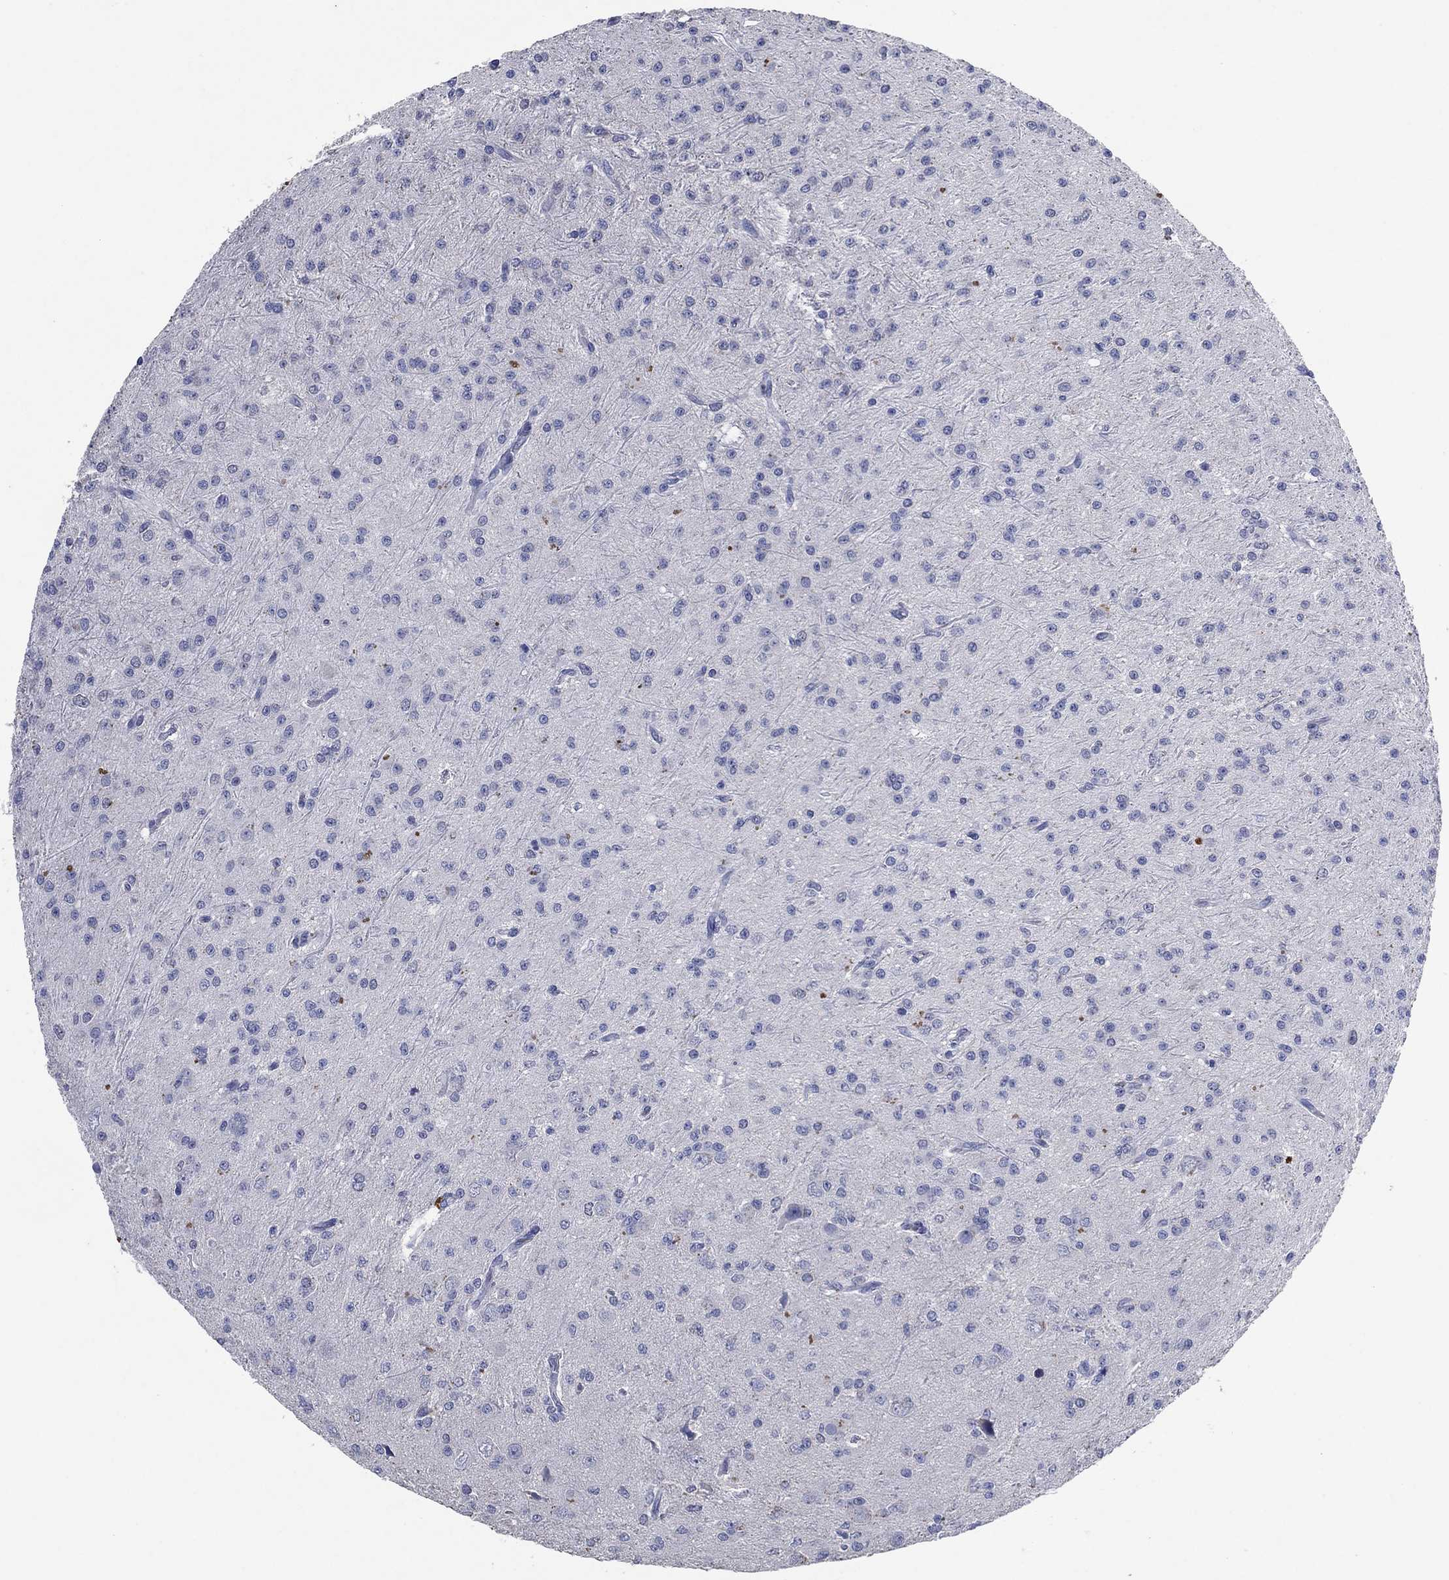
{"staining": {"intensity": "negative", "quantity": "none", "location": "none"}, "tissue": "glioma", "cell_type": "Tumor cells", "image_type": "cancer", "snomed": [{"axis": "morphology", "description": "Glioma, malignant, Low grade"}, {"axis": "topography", "description": "Brain"}], "caption": "Tumor cells are negative for protein expression in human malignant glioma (low-grade).", "gene": "FSCN2", "patient": {"sex": "male", "age": 27}}